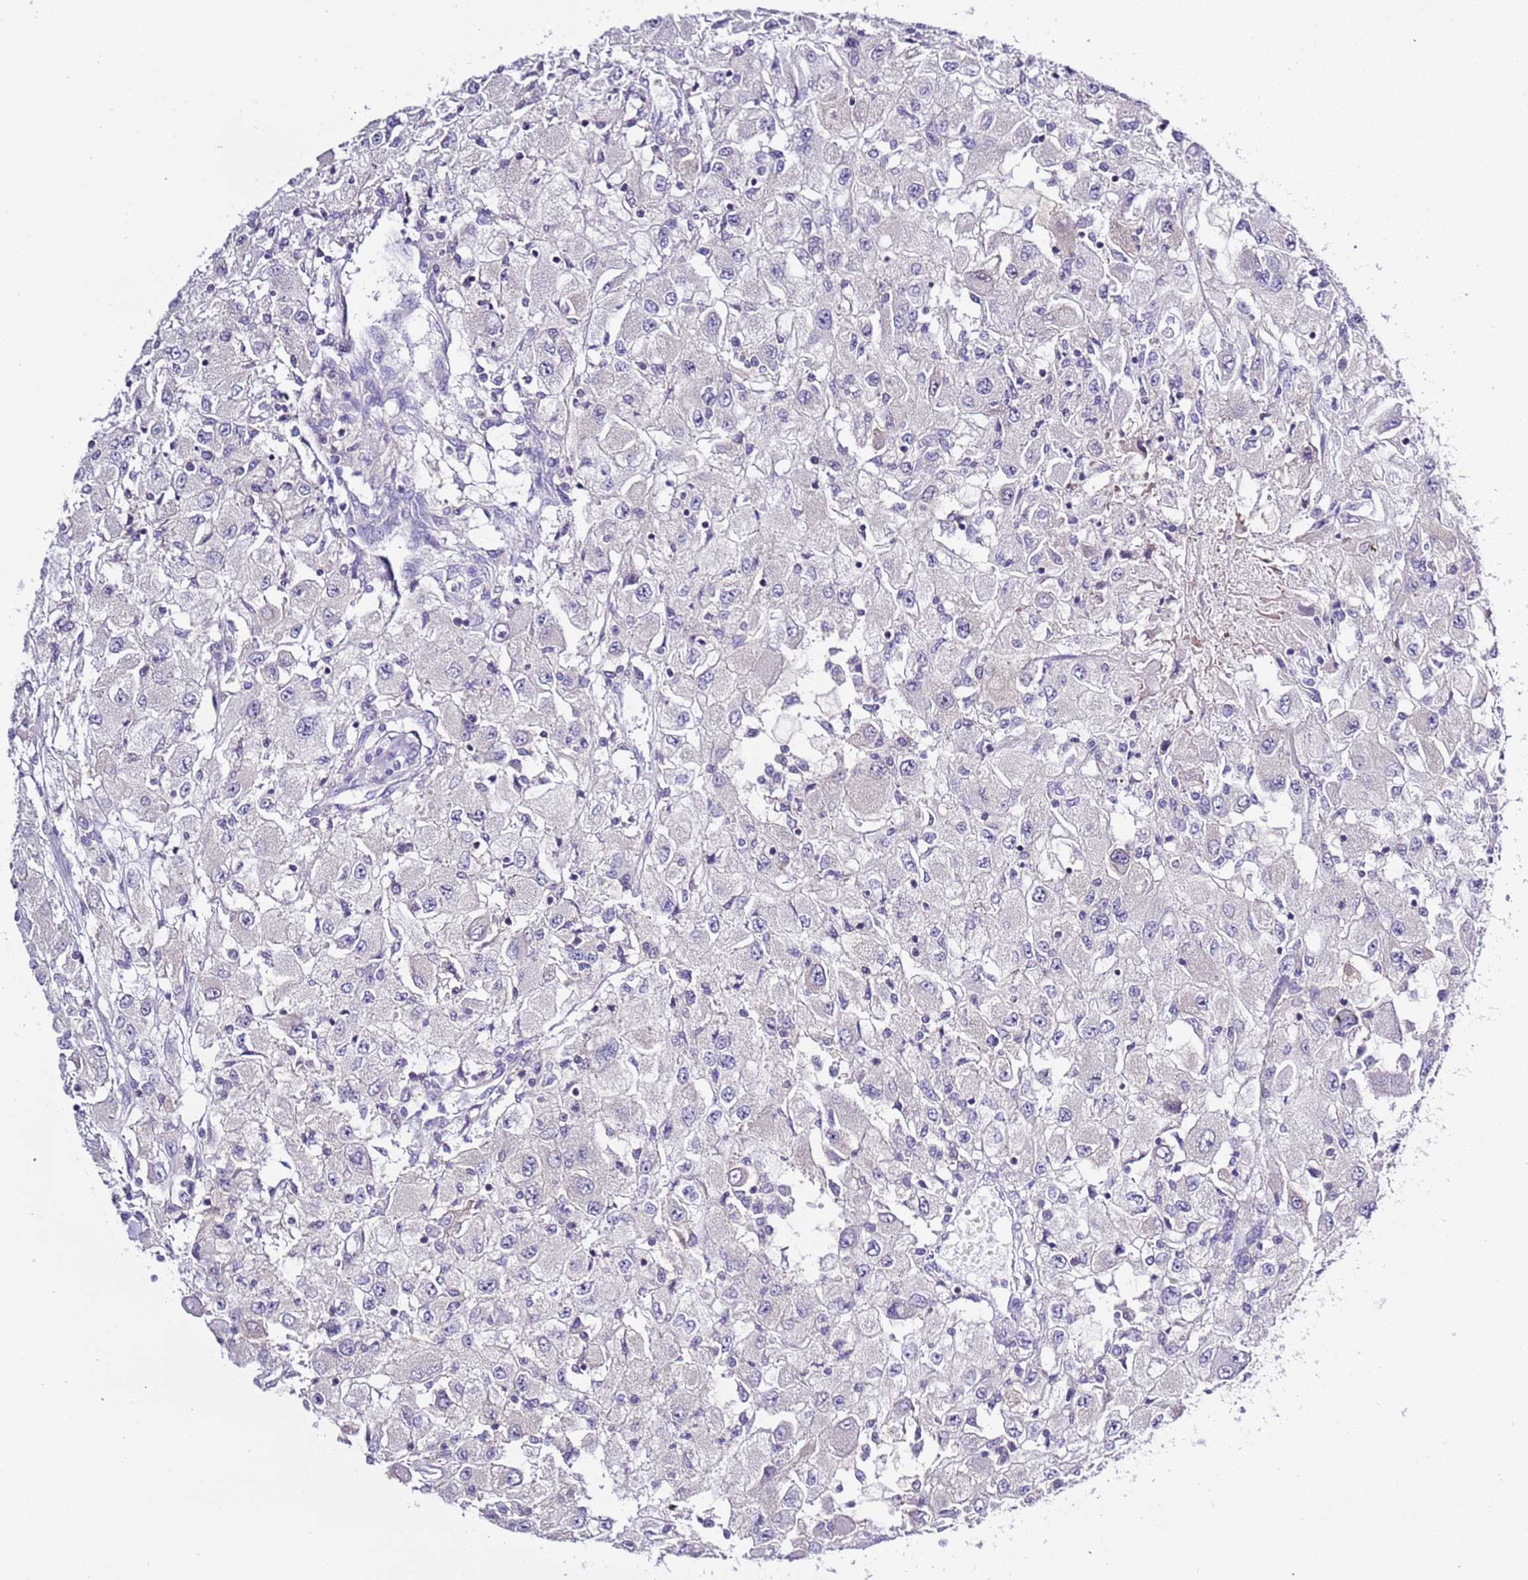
{"staining": {"intensity": "negative", "quantity": "none", "location": "none"}, "tissue": "renal cancer", "cell_type": "Tumor cells", "image_type": "cancer", "snomed": [{"axis": "morphology", "description": "Adenocarcinoma, NOS"}, {"axis": "topography", "description": "Kidney"}], "caption": "Protein analysis of renal cancer (adenocarcinoma) exhibits no significant expression in tumor cells.", "gene": "STIP1", "patient": {"sex": "female", "age": 67}}